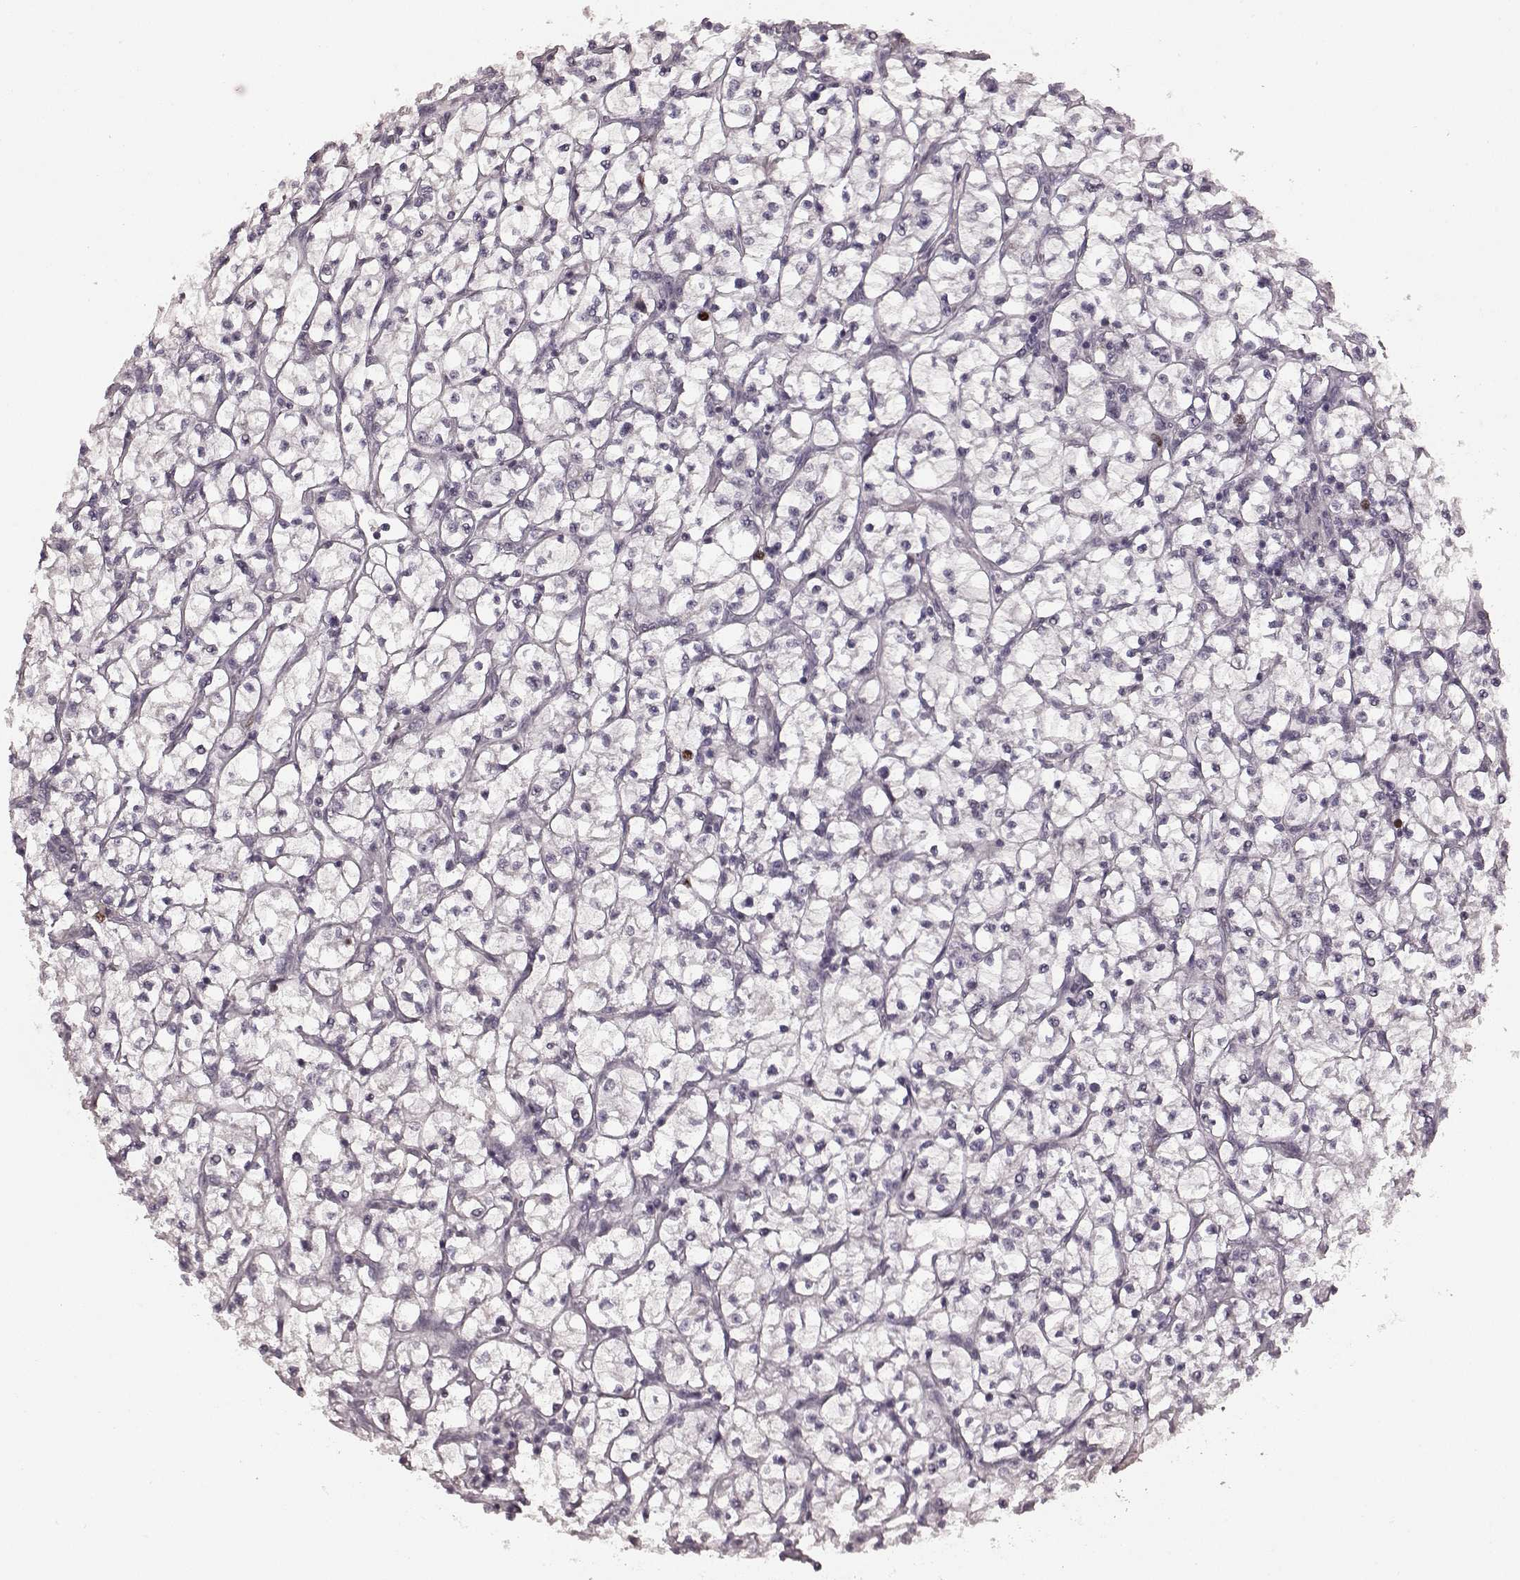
{"staining": {"intensity": "moderate", "quantity": "<25%", "location": "nuclear"}, "tissue": "renal cancer", "cell_type": "Tumor cells", "image_type": "cancer", "snomed": [{"axis": "morphology", "description": "Adenocarcinoma, NOS"}, {"axis": "topography", "description": "Kidney"}], "caption": "Moderate nuclear staining for a protein is appreciated in approximately <25% of tumor cells of renal adenocarcinoma using IHC.", "gene": "CCNA2", "patient": {"sex": "female", "age": 64}}